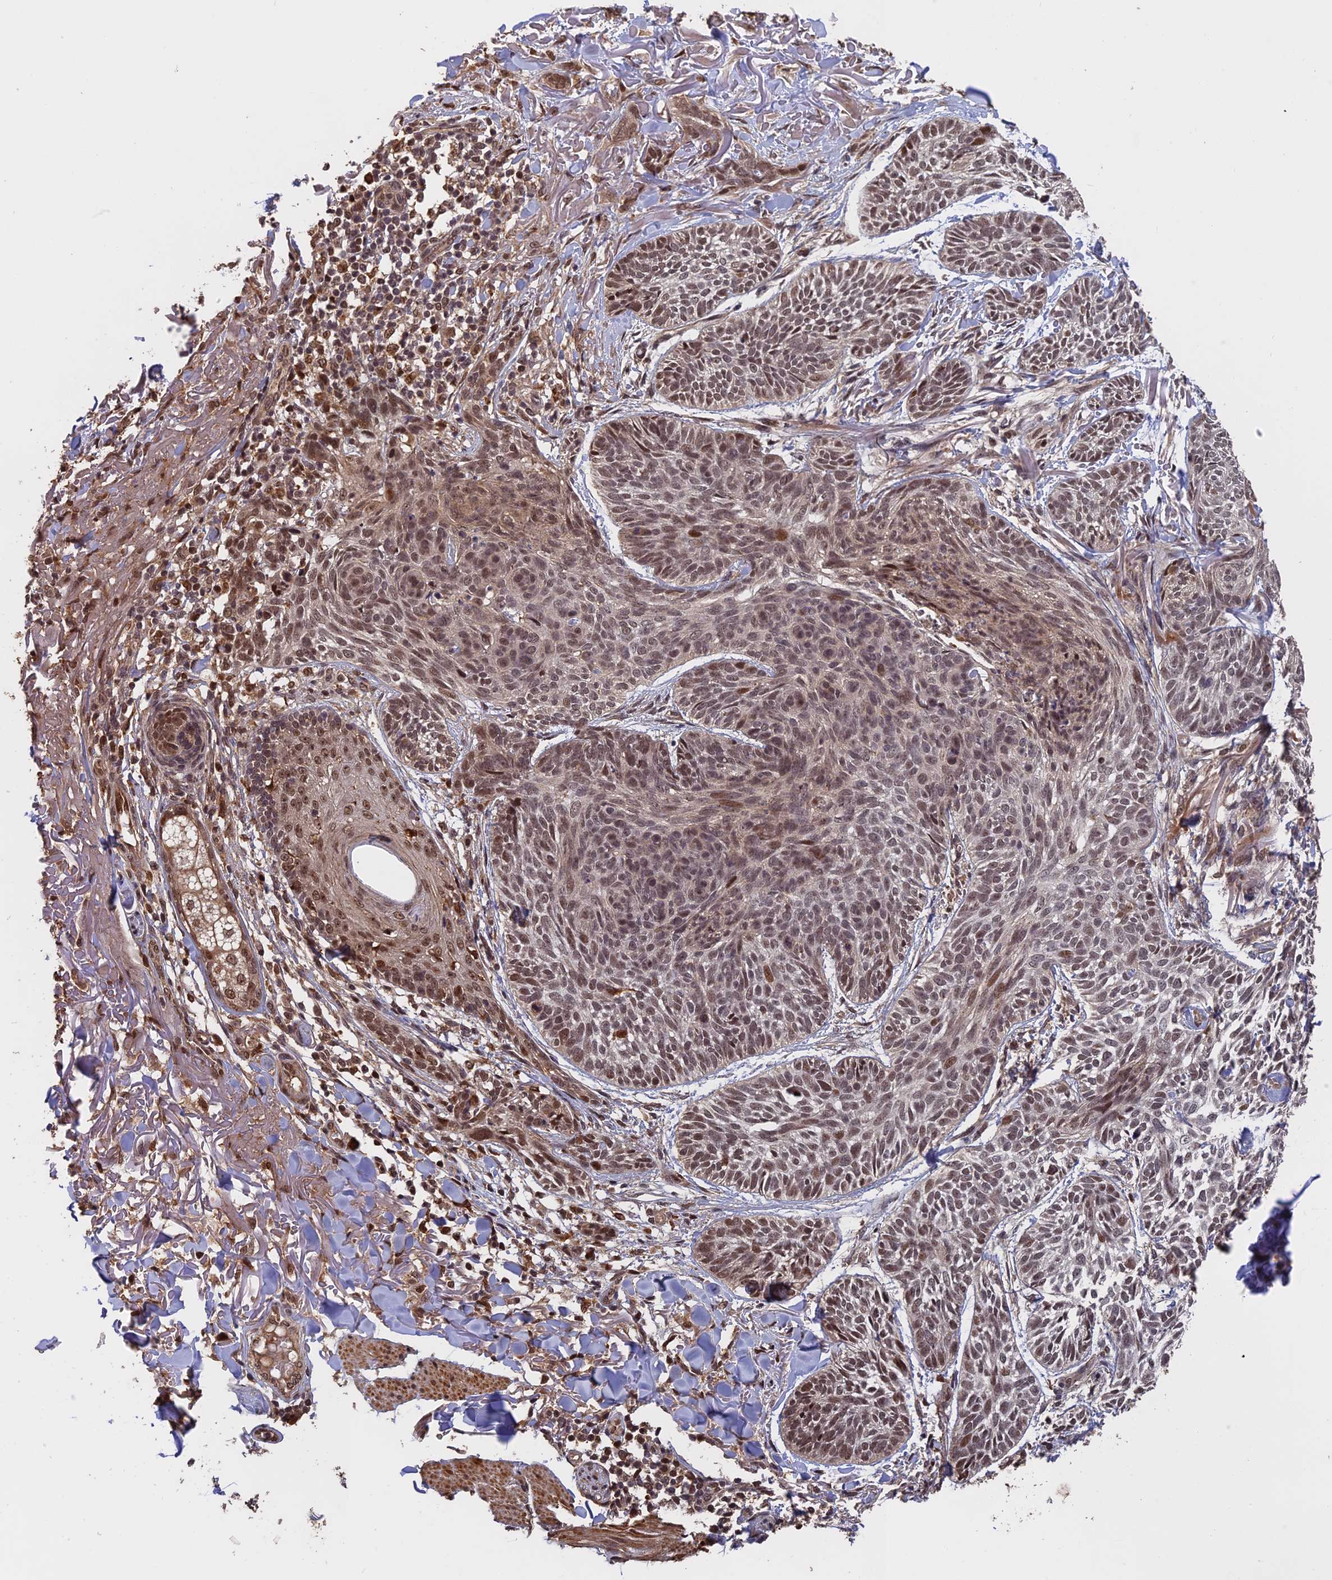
{"staining": {"intensity": "moderate", "quantity": ">75%", "location": "nuclear"}, "tissue": "skin cancer", "cell_type": "Tumor cells", "image_type": "cancer", "snomed": [{"axis": "morphology", "description": "Normal tissue, NOS"}, {"axis": "morphology", "description": "Basal cell carcinoma"}, {"axis": "topography", "description": "Skin"}], "caption": "A brown stain labels moderate nuclear staining of a protein in skin basal cell carcinoma tumor cells.", "gene": "OSBPL1A", "patient": {"sex": "male", "age": 66}}